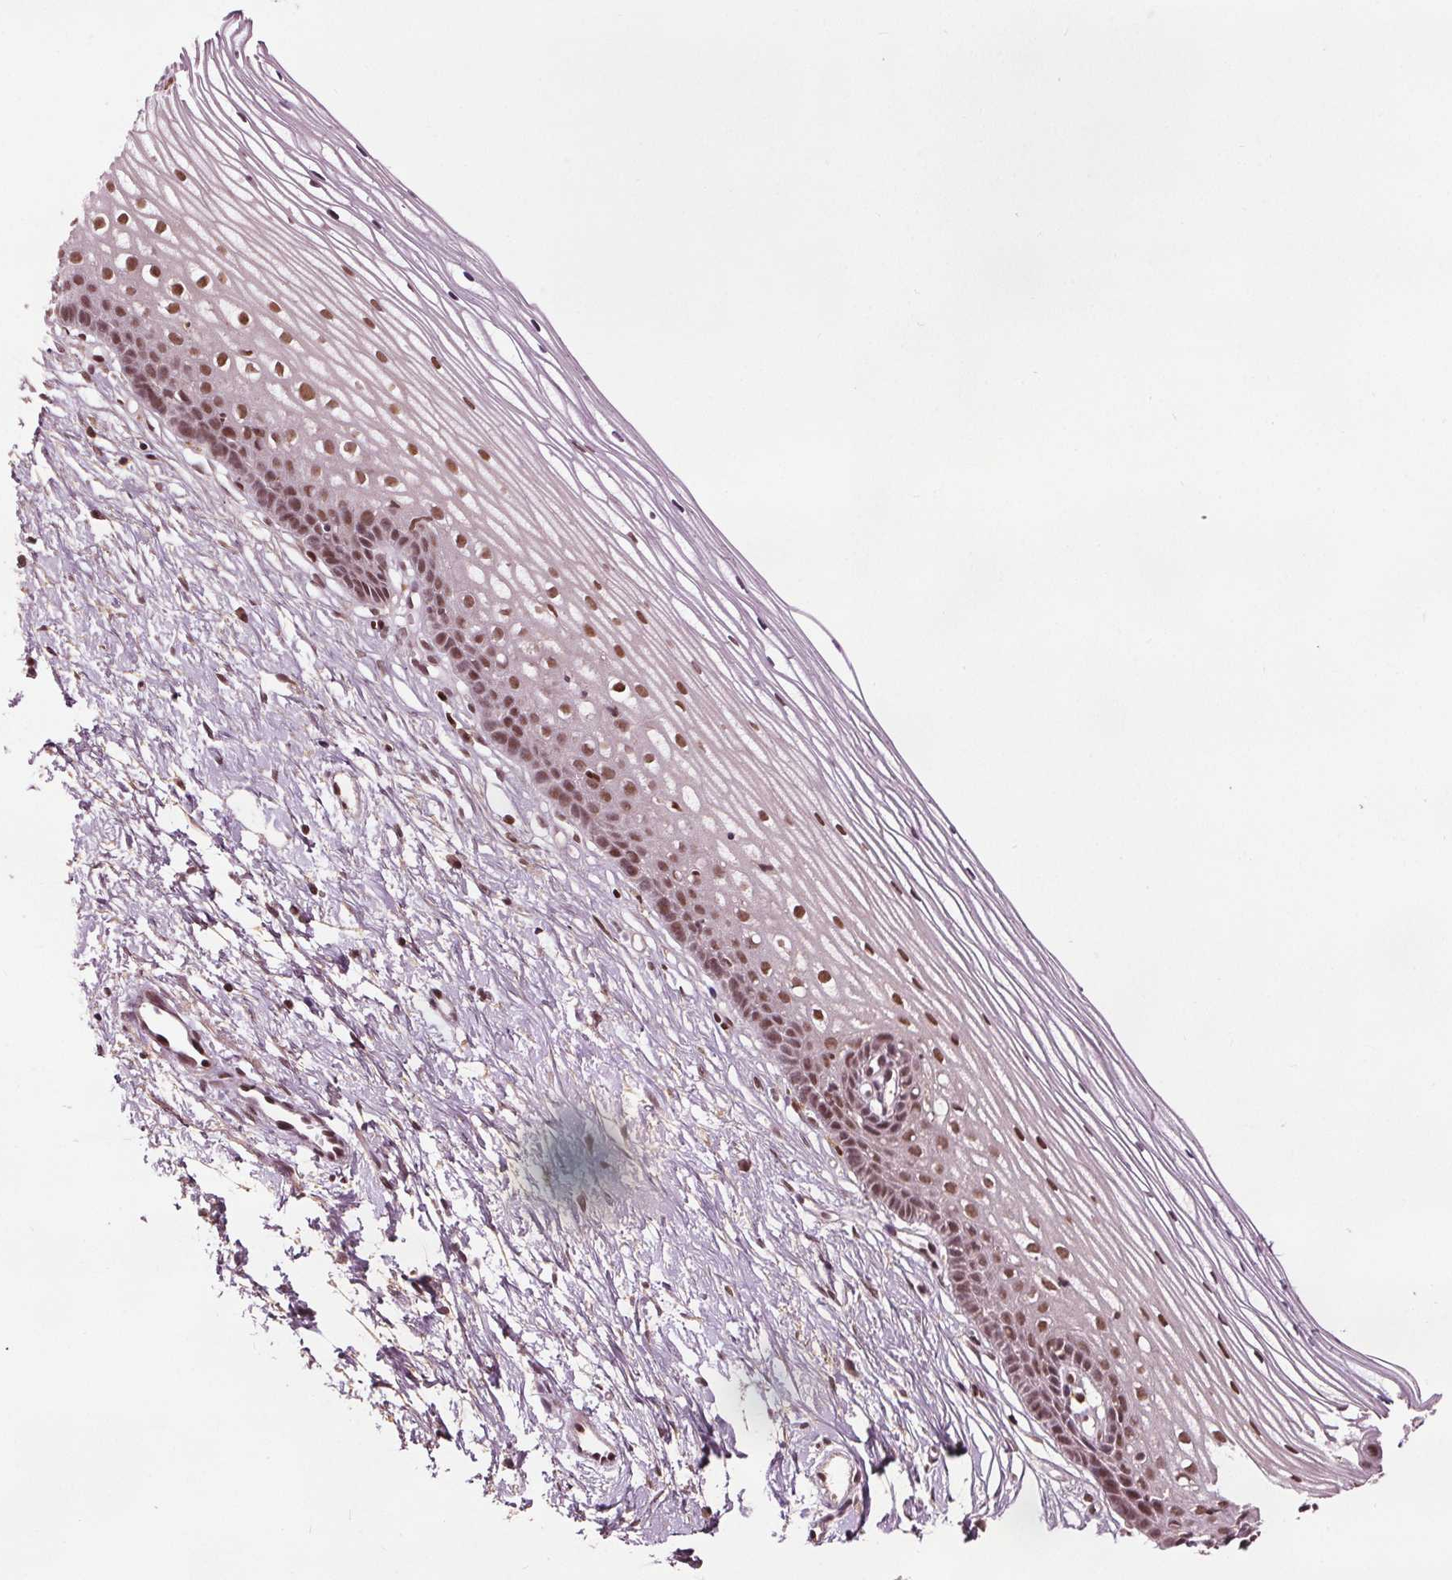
{"staining": {"intensity": "moderate", "quantity": ">75%", "location": "nuclear"}, "tissue": "cervix", "cell_type": "Glandular cells", "image_type": "normal", "snomed": [{"axis": "morphology", "description": "Normal tissue, NOS"}, {"axis": "topography", "description": "Cervix"}], "caption": "A high-resolution photomicrograph shows immunohistochemistry staining of normal cervix, which shows moderate nuclear staining in about >75% of glandular cells.", "gene": "DDX11", "patient": {"sex": "female", "age": 40}}